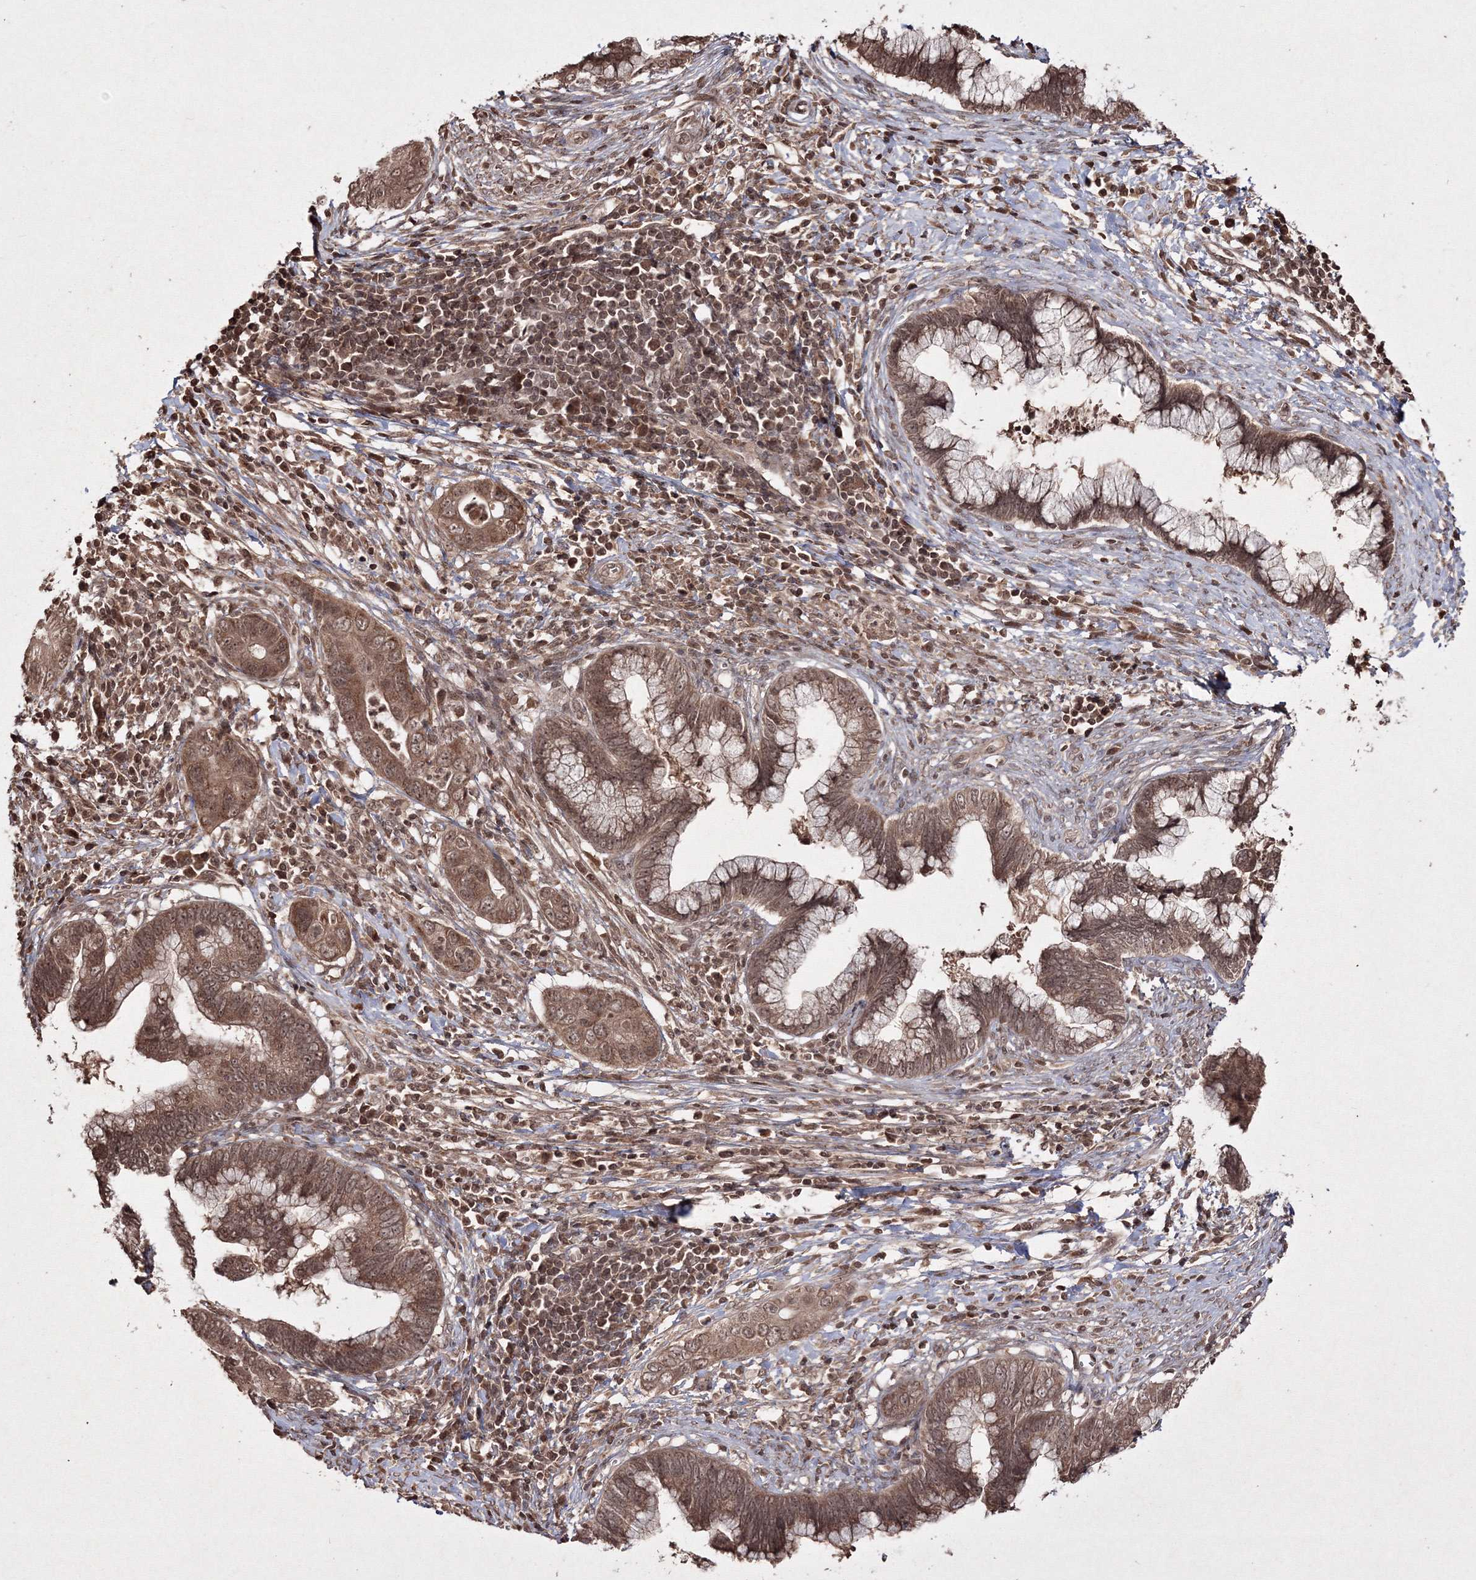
{"staining": {"intensity": "moderate", "quantity": ">75%", "location": "cytoplasmic/membranous,nuclear"}, "tissue": "cervical cancer", "cell_type": "Tumor cells", "image_type": "cancer", "snomed": [{"axis": "morphology", "description": "Adenocarcinoma, NOS"}, {"axis": "topography", "description": "Cervix"}], "caption": "Immunohistochemistry of cervical adenocarcinoma exhibits medium levels of moderate cytoplasmic/membranous and nuclear expression in about >75% of tumor cells.", "gene": "PEX13", "patient": {"sex": "female", "age": 44}}